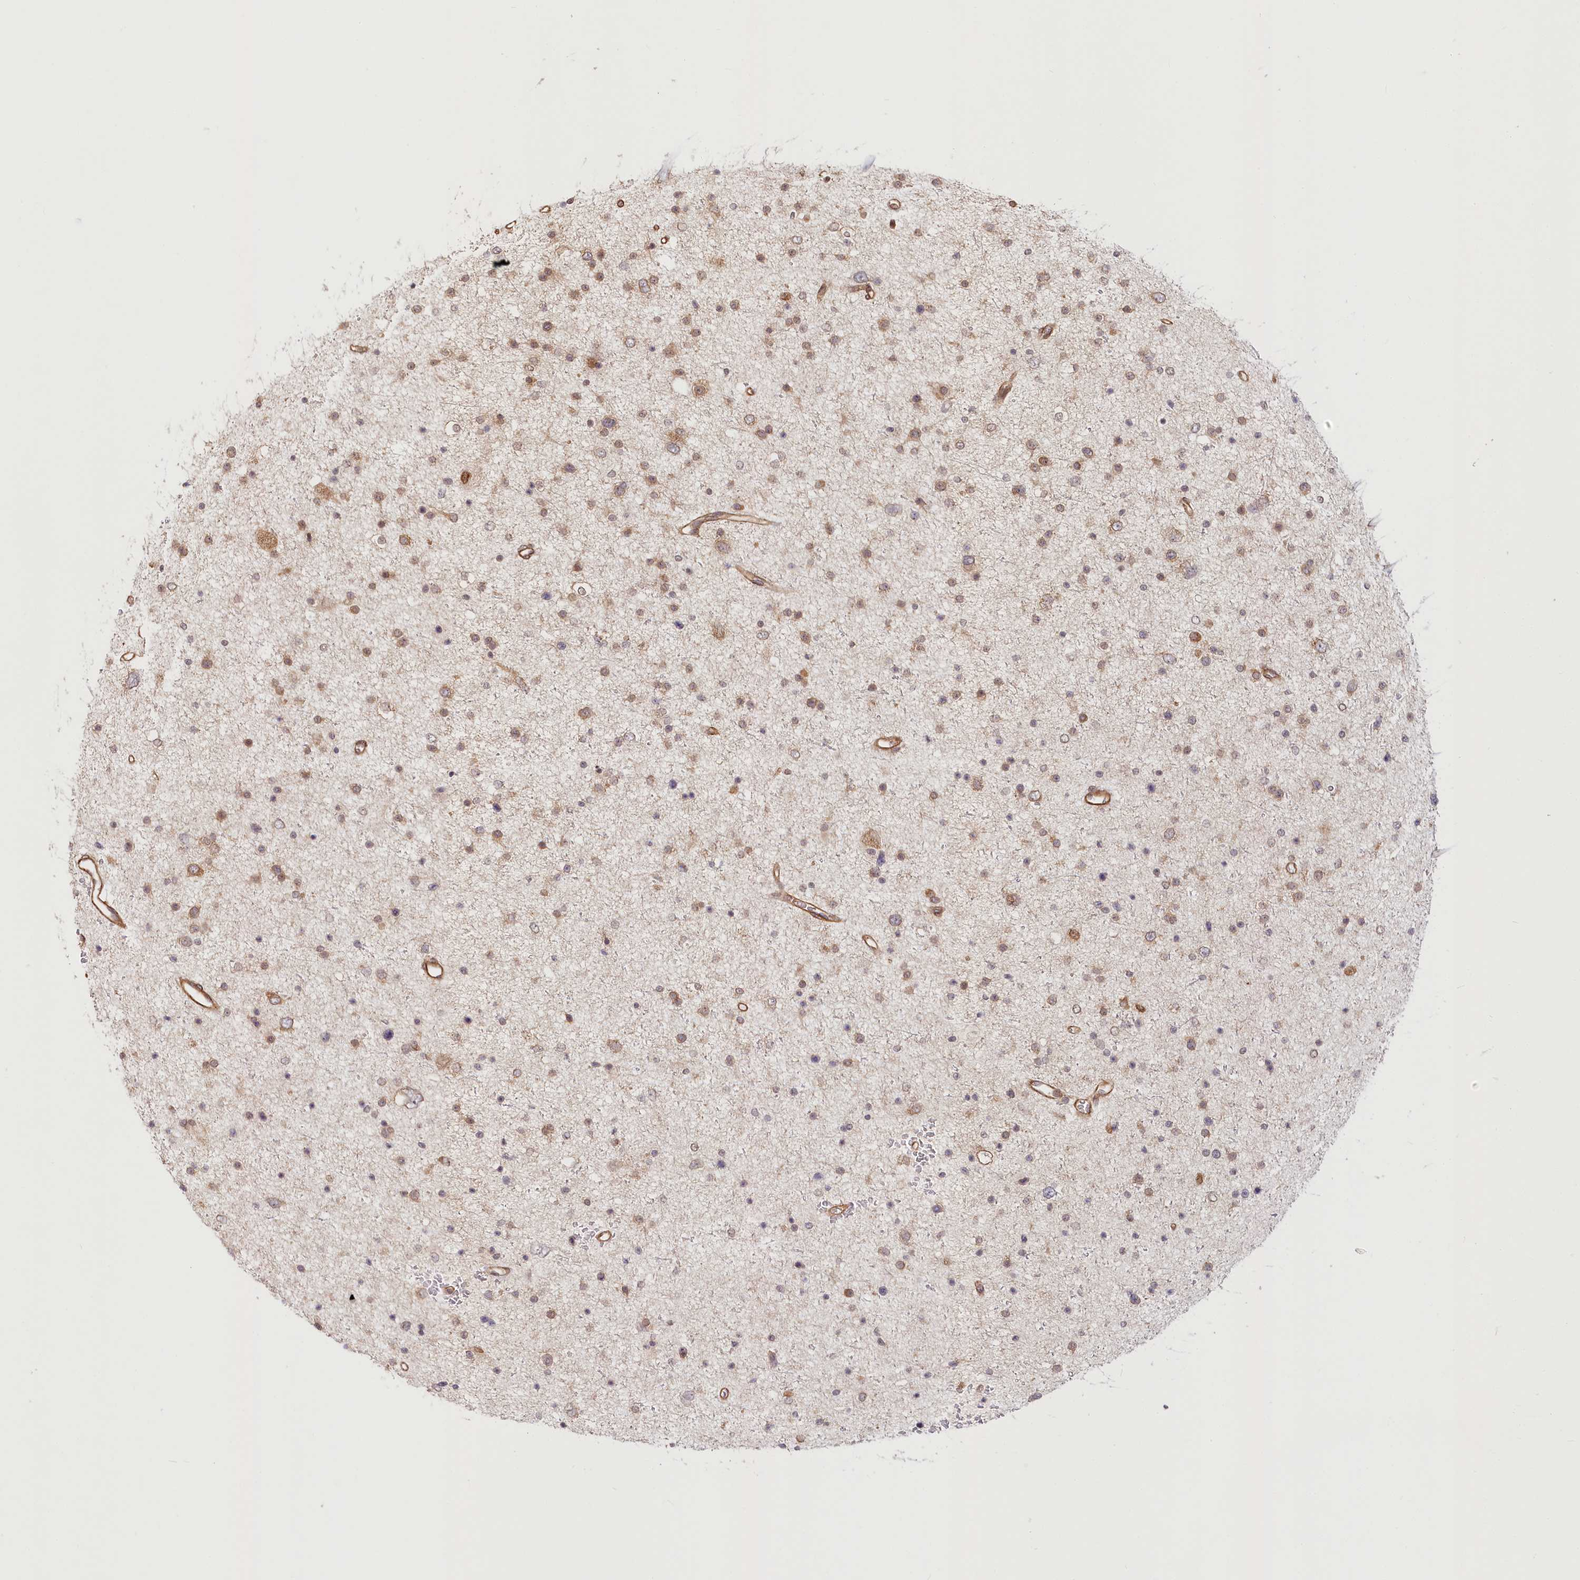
{"staining": {"intensity": "moderate", "quantity": "25%-75%", "location": "cytoplasmic/membranous,nuclear"}, "tissue": "glioma", "cell_type": "Tumor cells", "image_type": "cancer", "snomed": [{"axis": "morphology", "description": "Glioma, malignant, Low grade"}, {"axis": "topography", "description": "Cerebral cortex"}], "caption": "The immunohistochemical stain highlights moderate cytoplasmic/membranous and nuclear expression in tumor cells of glioma tissue.", "gene": "CEP70", "patient": {"sex": "female", "age": 39}}